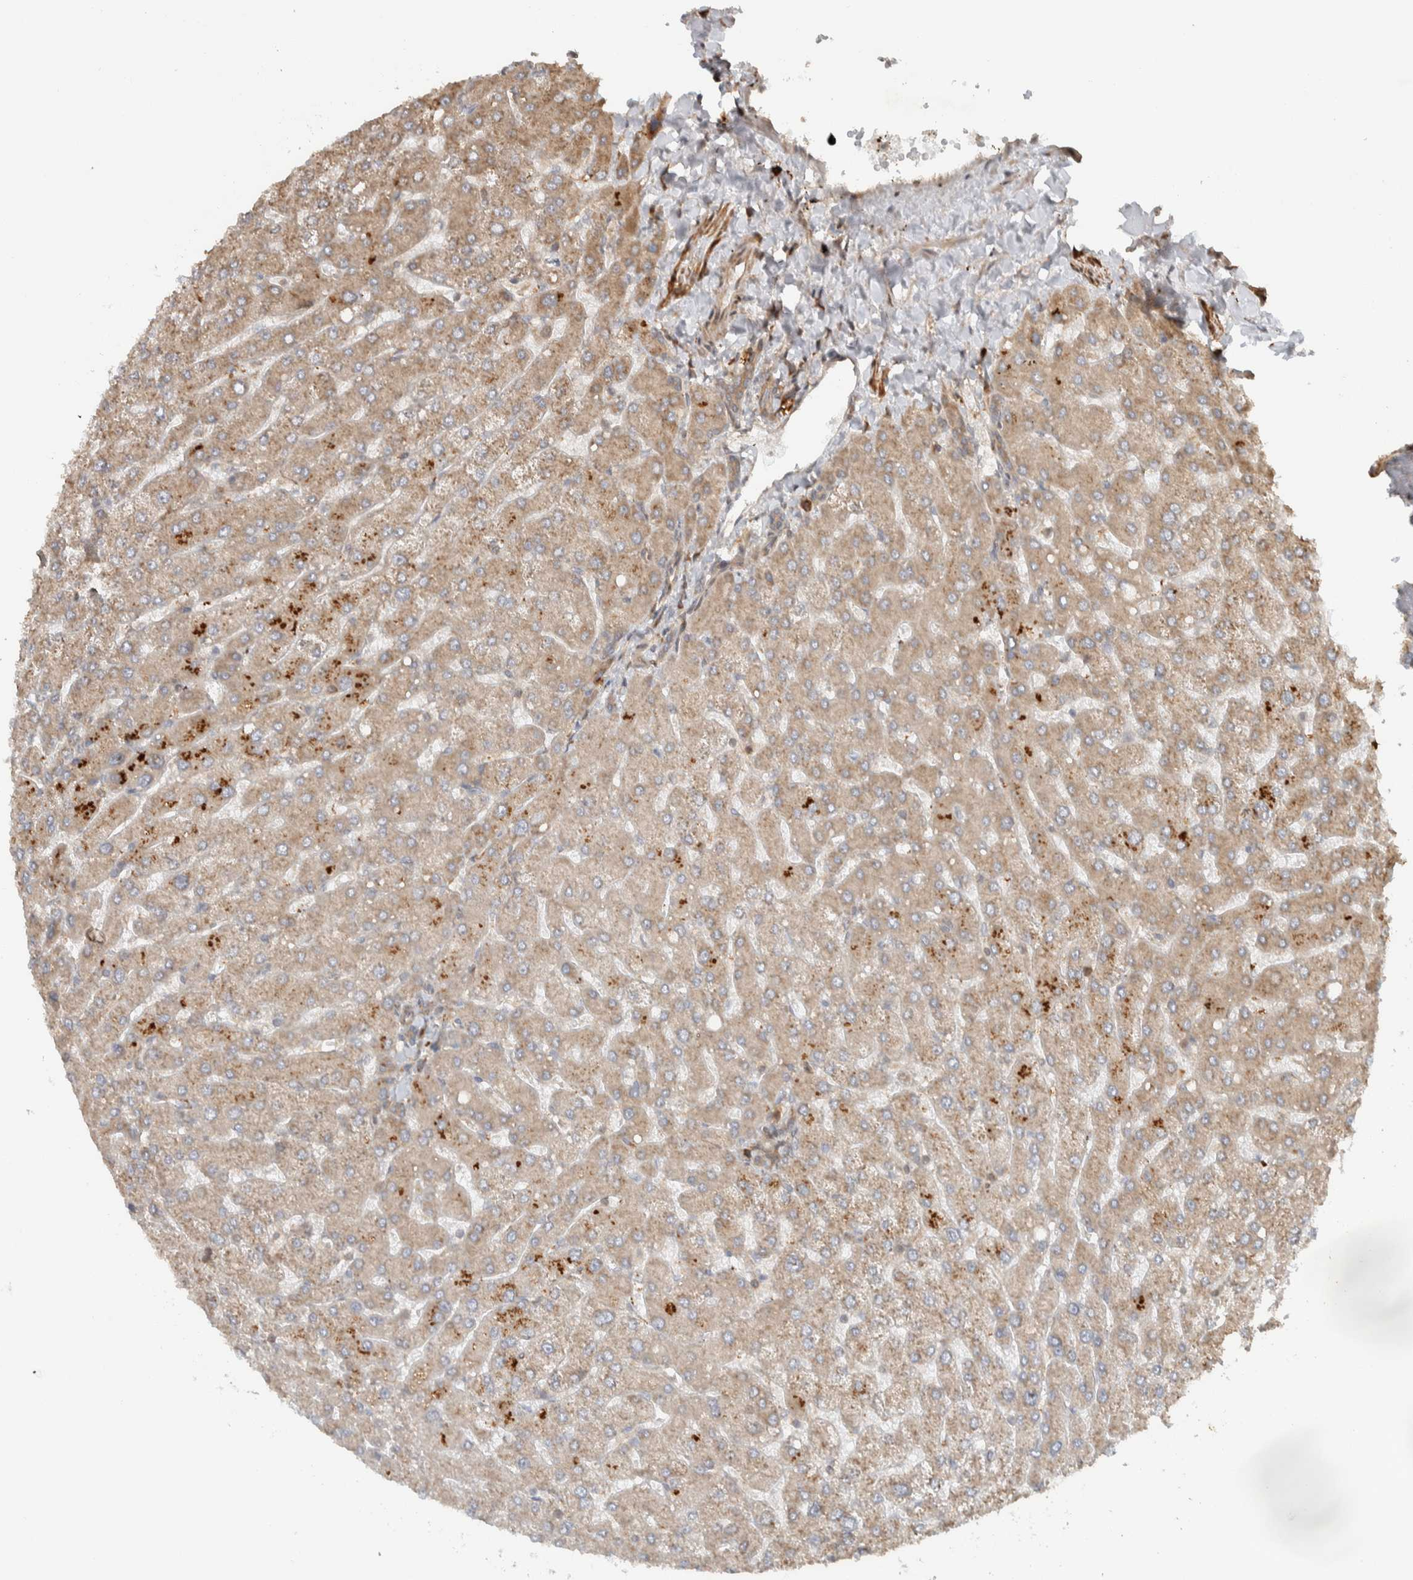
{"staining": {"intensity": "weak", "quantity": ">75%", "location": "cytoplasmic/membranous"}, "tissue": "liver", "cell_type": "Cholangiocytes", "image_type": "normal", "snomed": [{"axis": "morphology", "description": "Normal tissue, NOS"}, {"axis": "topography", "description": "Liver"}], "caption": "Immunohistochemistry (IHC) micrograph of unremarkable liver stained for a protein (brown), which reveals low levels of weak cytoplasmic/membranous staining in approximately >75% of cholangiocytes.", "gene": "CNTROB", "patient": {"sex": "male", "age": 55}}